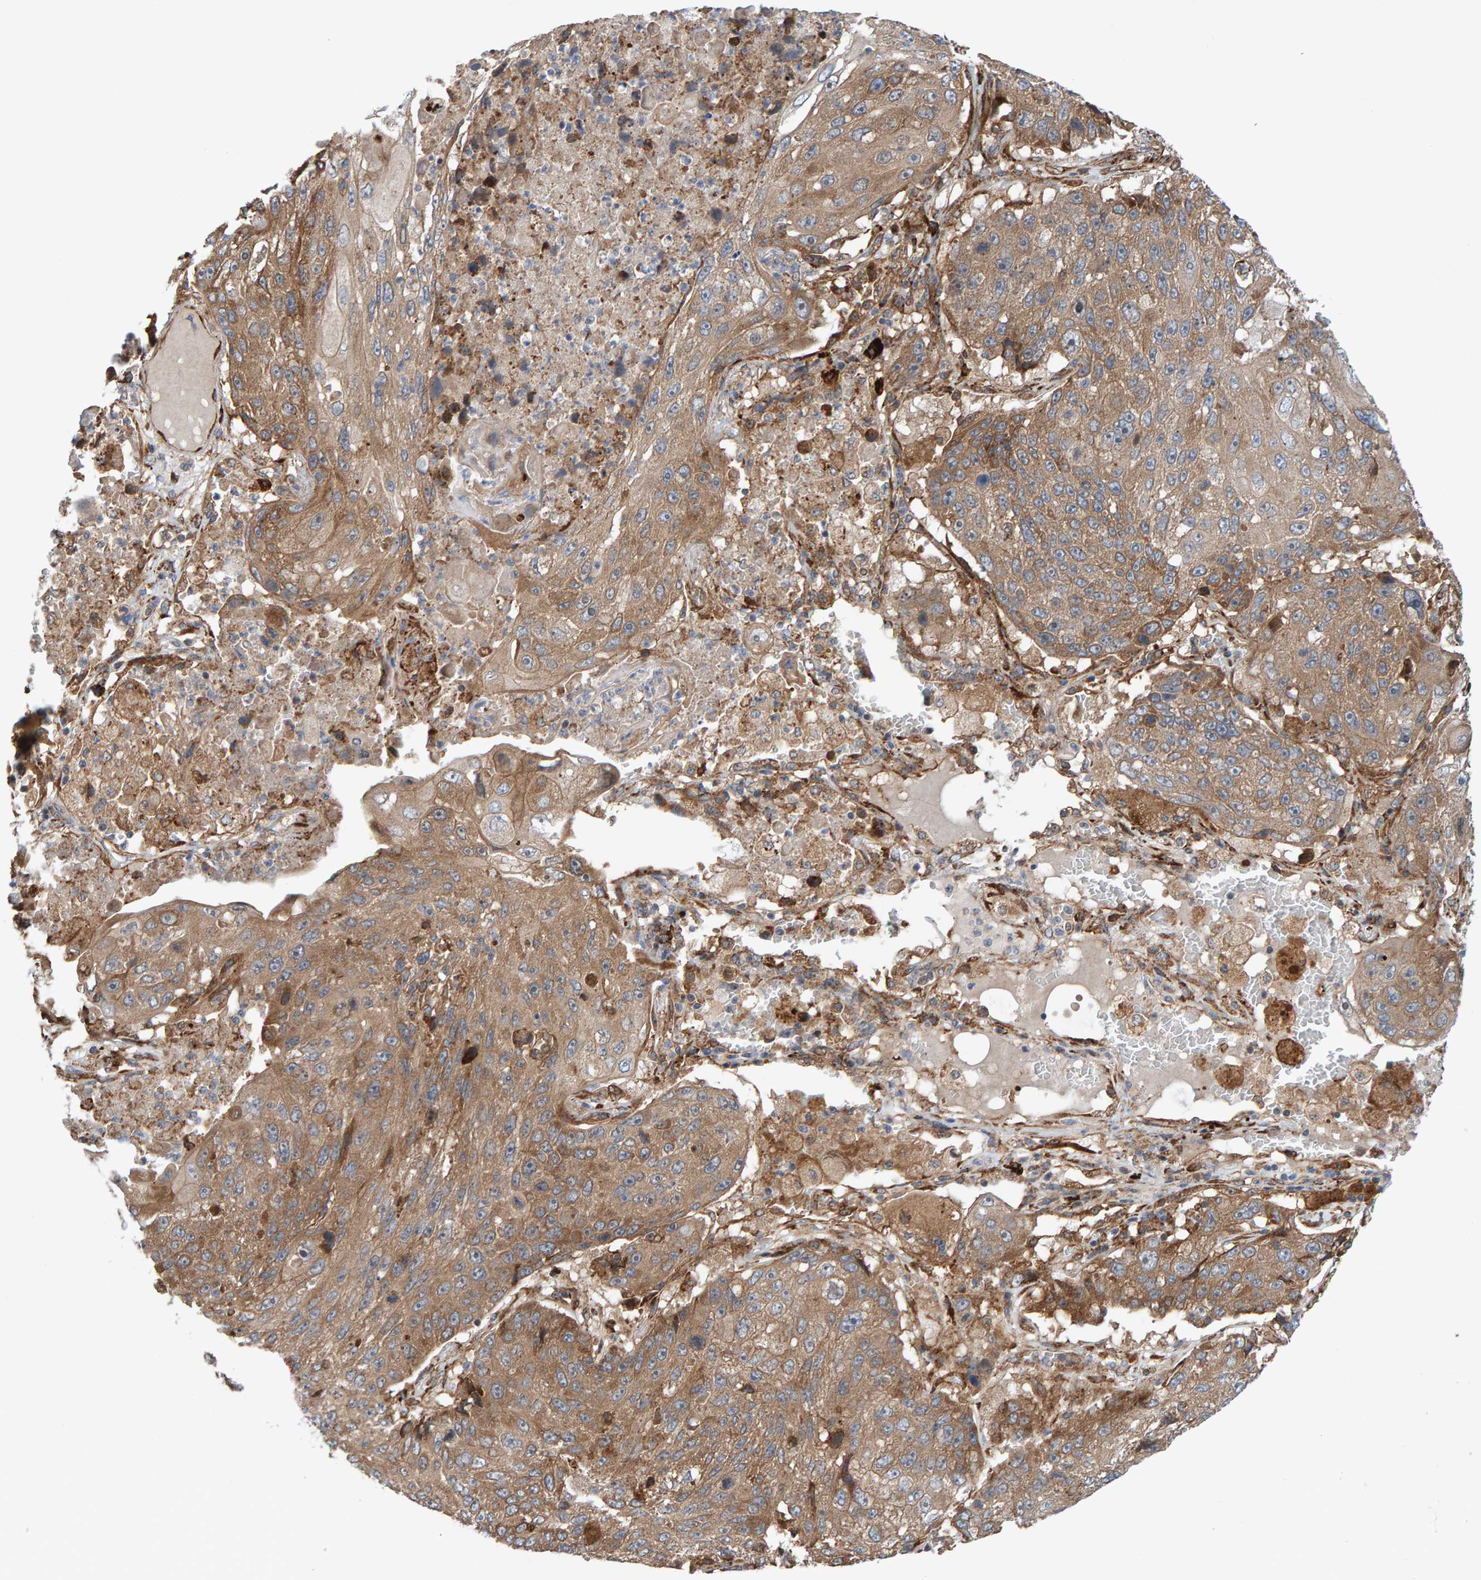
{"staining": {"intensity": "moderate", "quantity": ">75%", "location": "cytoplasmic/membranous"}, "tissue": "lung cancer", "cell_type": "Tumor cells", "image_type": "cancer", "snomed": [{"axis": "morphology", "description": "Squamous cell carcinoma, NOS"}, {"axis": "topography", "description": "Lung"}], "caption": "Lung cancer stained for a protein (brown) demonstrates moderate cytoplasmic/membranous positive positivity in approximately >75% of tumor cells.", "gene": "KIAA0753", "patient": {"sex": "male", "age": 61}}